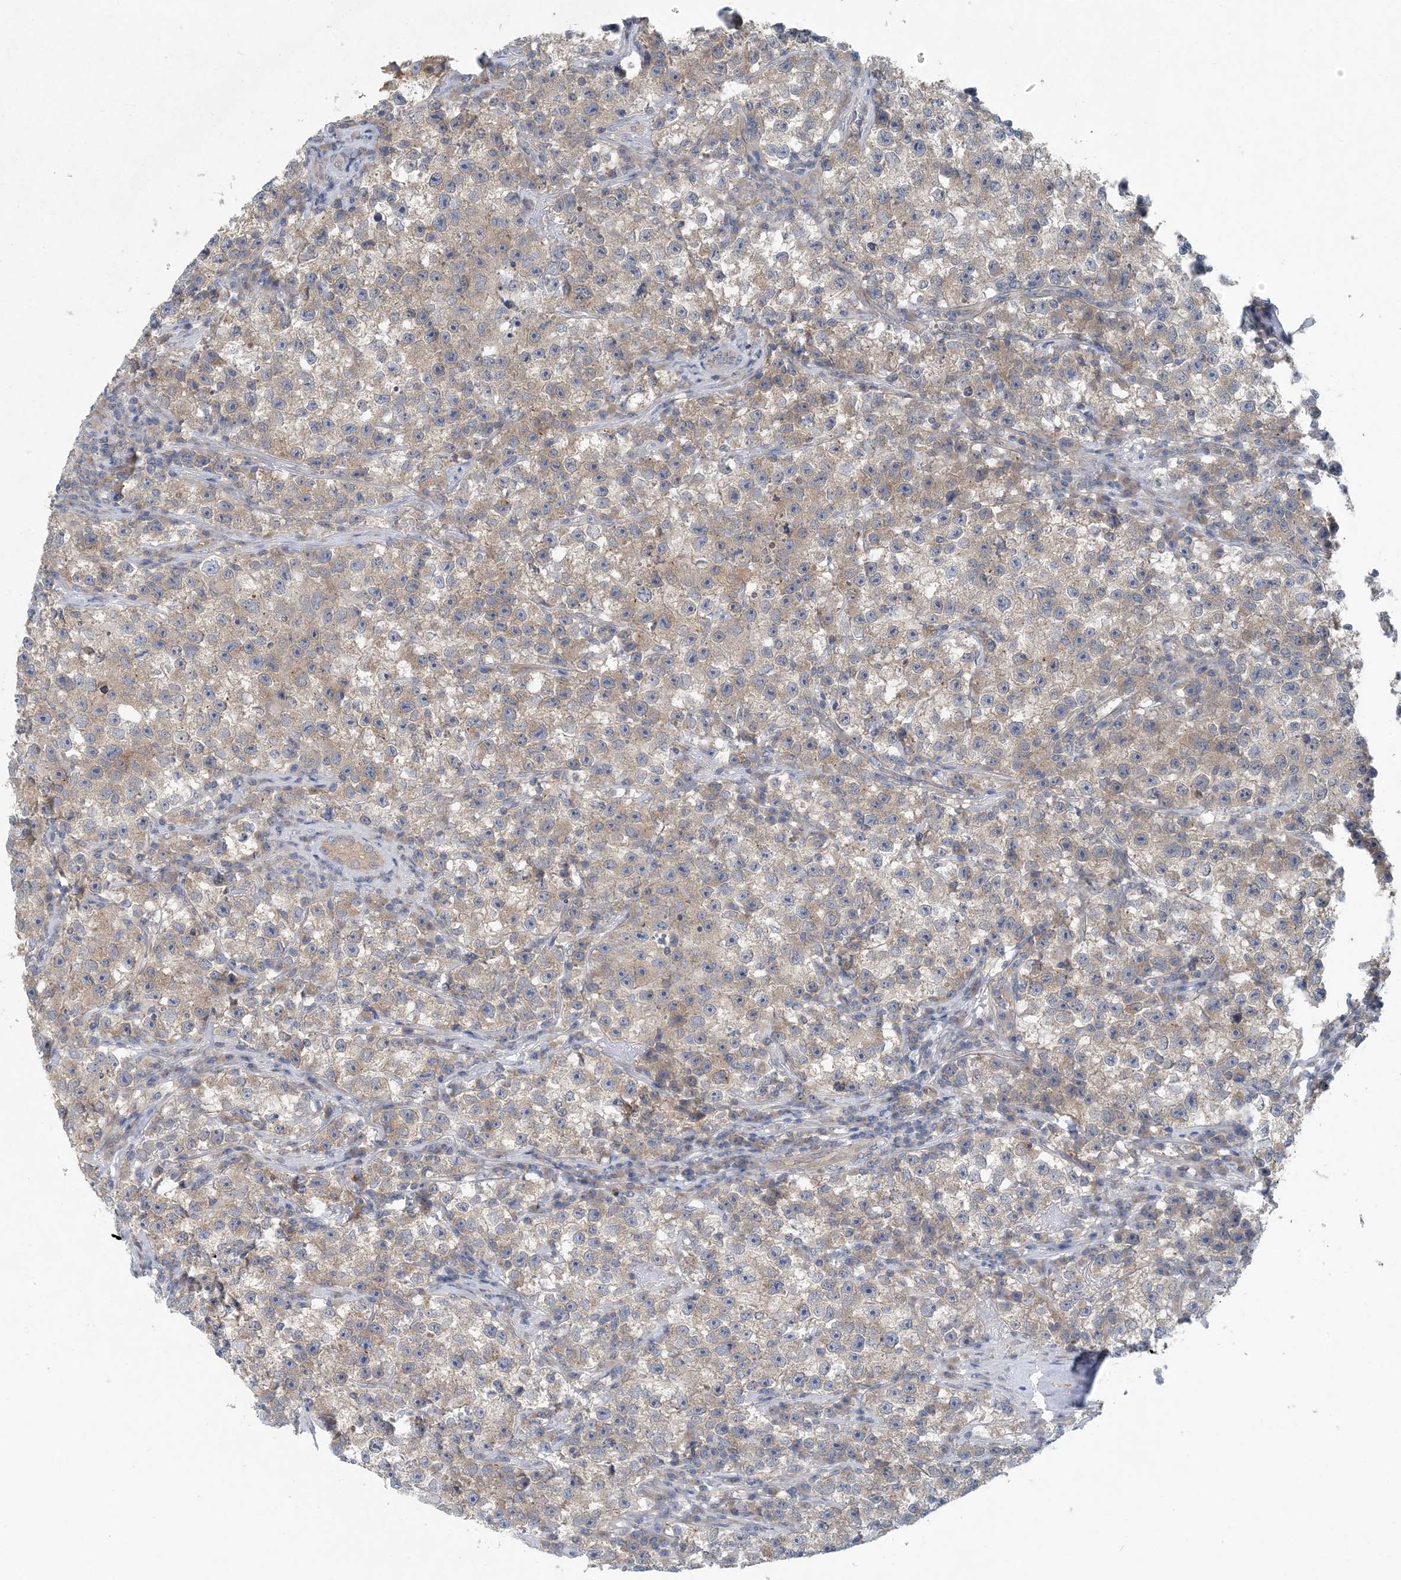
{"staining": {"intensity": "weak", "quantity": ">75%", "location": "cytoplasmic/membranous"}, "tissue": "testis cancer", "cell_type": "Tumor cells", "image_type": "cancer", "snomed": [{"axis": "morphology", "description": "Seminoma, NOS"}, {"axis": "topography", "description": "Testis"}], "caption": "Protein expression analysis of human testis seminoma reveals weak cytoplasmic/membranous expression in about >75% of tumor cells.", "gene": "HIKESHI", "patient": {"sex": "male", "age": 22}}